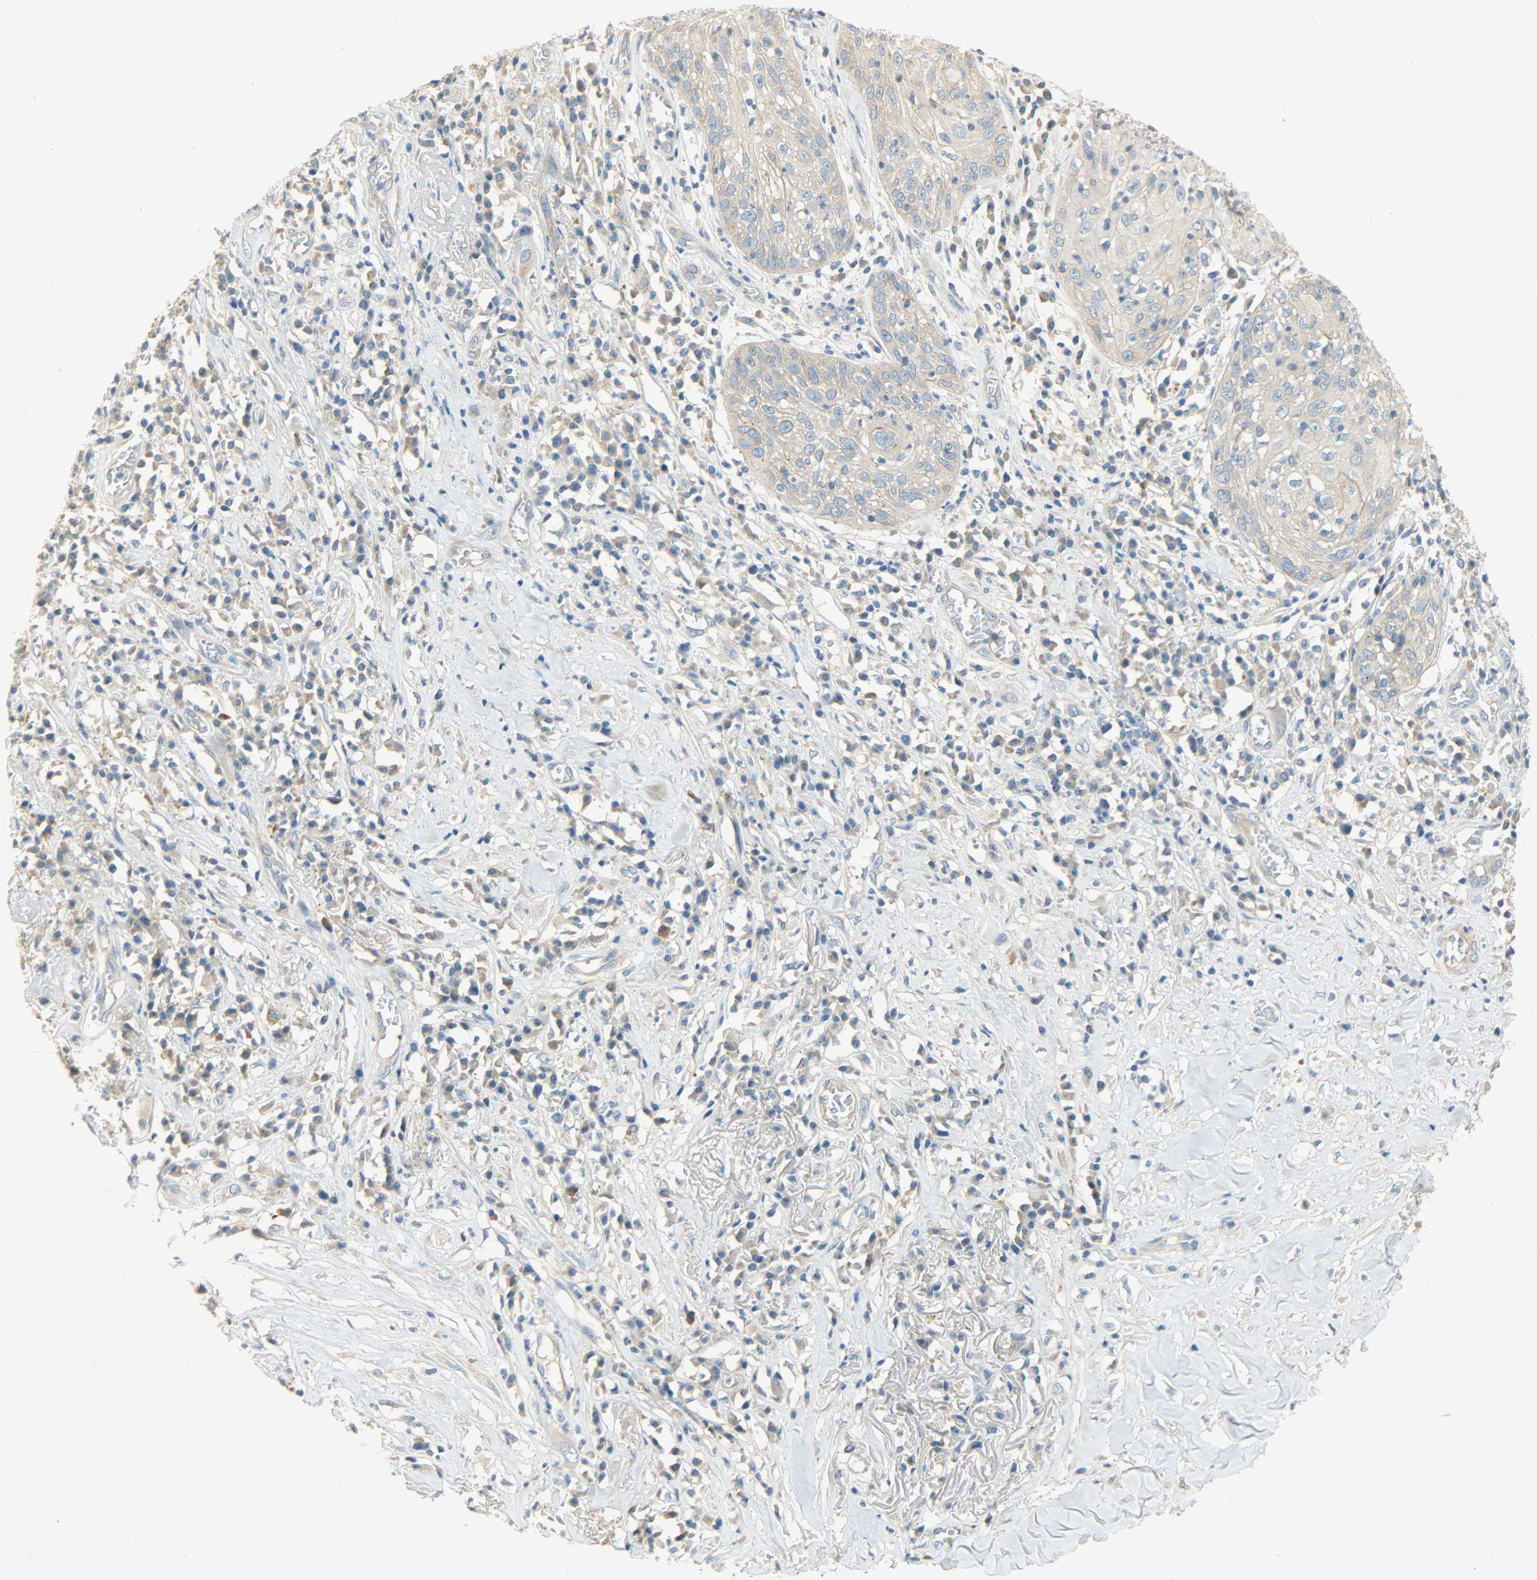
{"staining": {"intensity": "moderate", "quantity": ">75%", "location": "cytoplasmic/membranous"}, "tissue": "skin cancer", "cell_type": "Tumor cells", "image_type": "cancer", "snomed": [{"axis": "morphology", "description": "Squamous cell carcinoma, NOS"}, {"axis": "topography", "description": "Skin"}], "caption": "Immunohistochemical staining of skin squamous cell carcinoma reveals medium levels of moderate cytoplasmic/membranous positivity in about >75% of tumor cells. (brown staining indicates protein expression, while blue staining denotes nuclei).", "gene": "DSG2", "patient": {"sex": "male", "age": 65}}